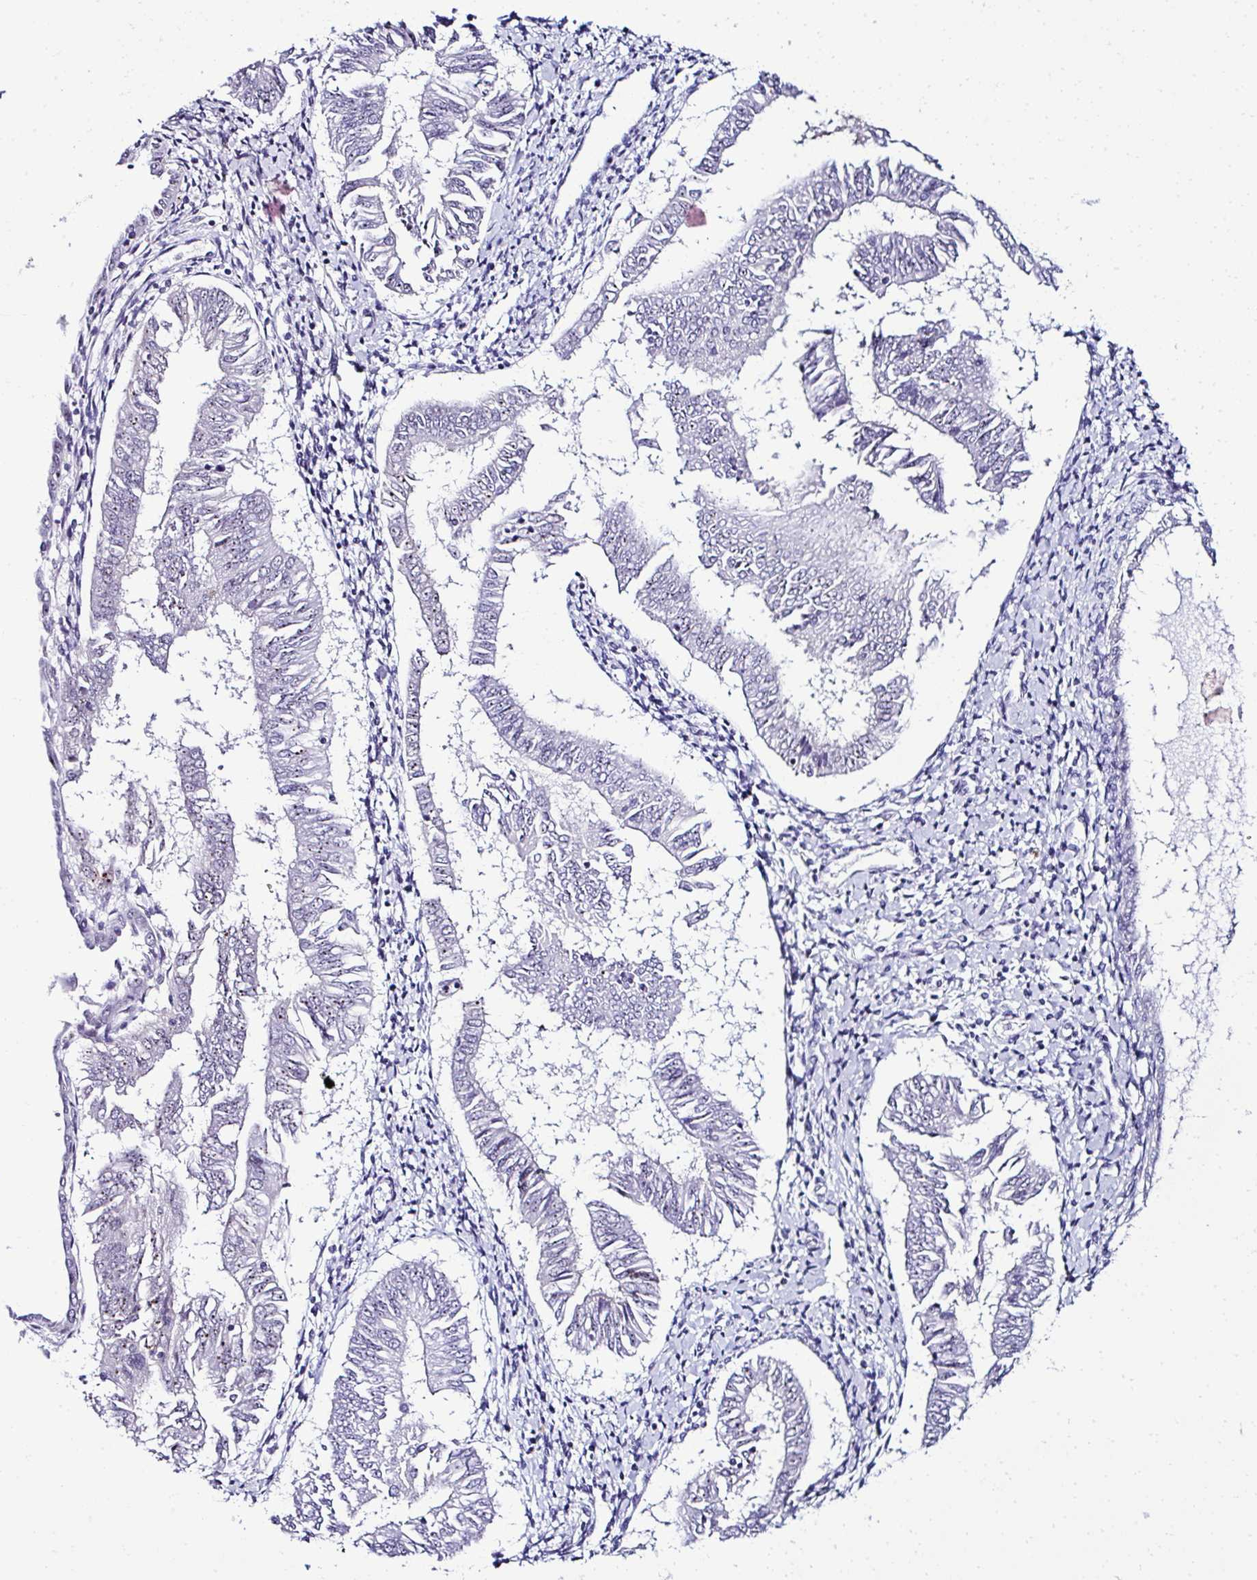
{"staining": {"intensity": "negative", "quantity": "none", "location": "none"}, "tissue": "endometrial cancer", "cell_type": "Tumor cells", "image_type": "cancer", "snomed": [{"axis": "morphology", "description": "Adenocarcinoma, NOS"}, {"axis": "topography", "description": "Endometrium"}], "caption": "Immunohistochemistry (IHC) micrograph of neoplastic tissue: human adenocarcinoma (endometrial) stained with DAB exhibits no significant protein positivity in tumor cells.", "gene": "CEP72", "patient": {"sex": "female", "age": 58}}